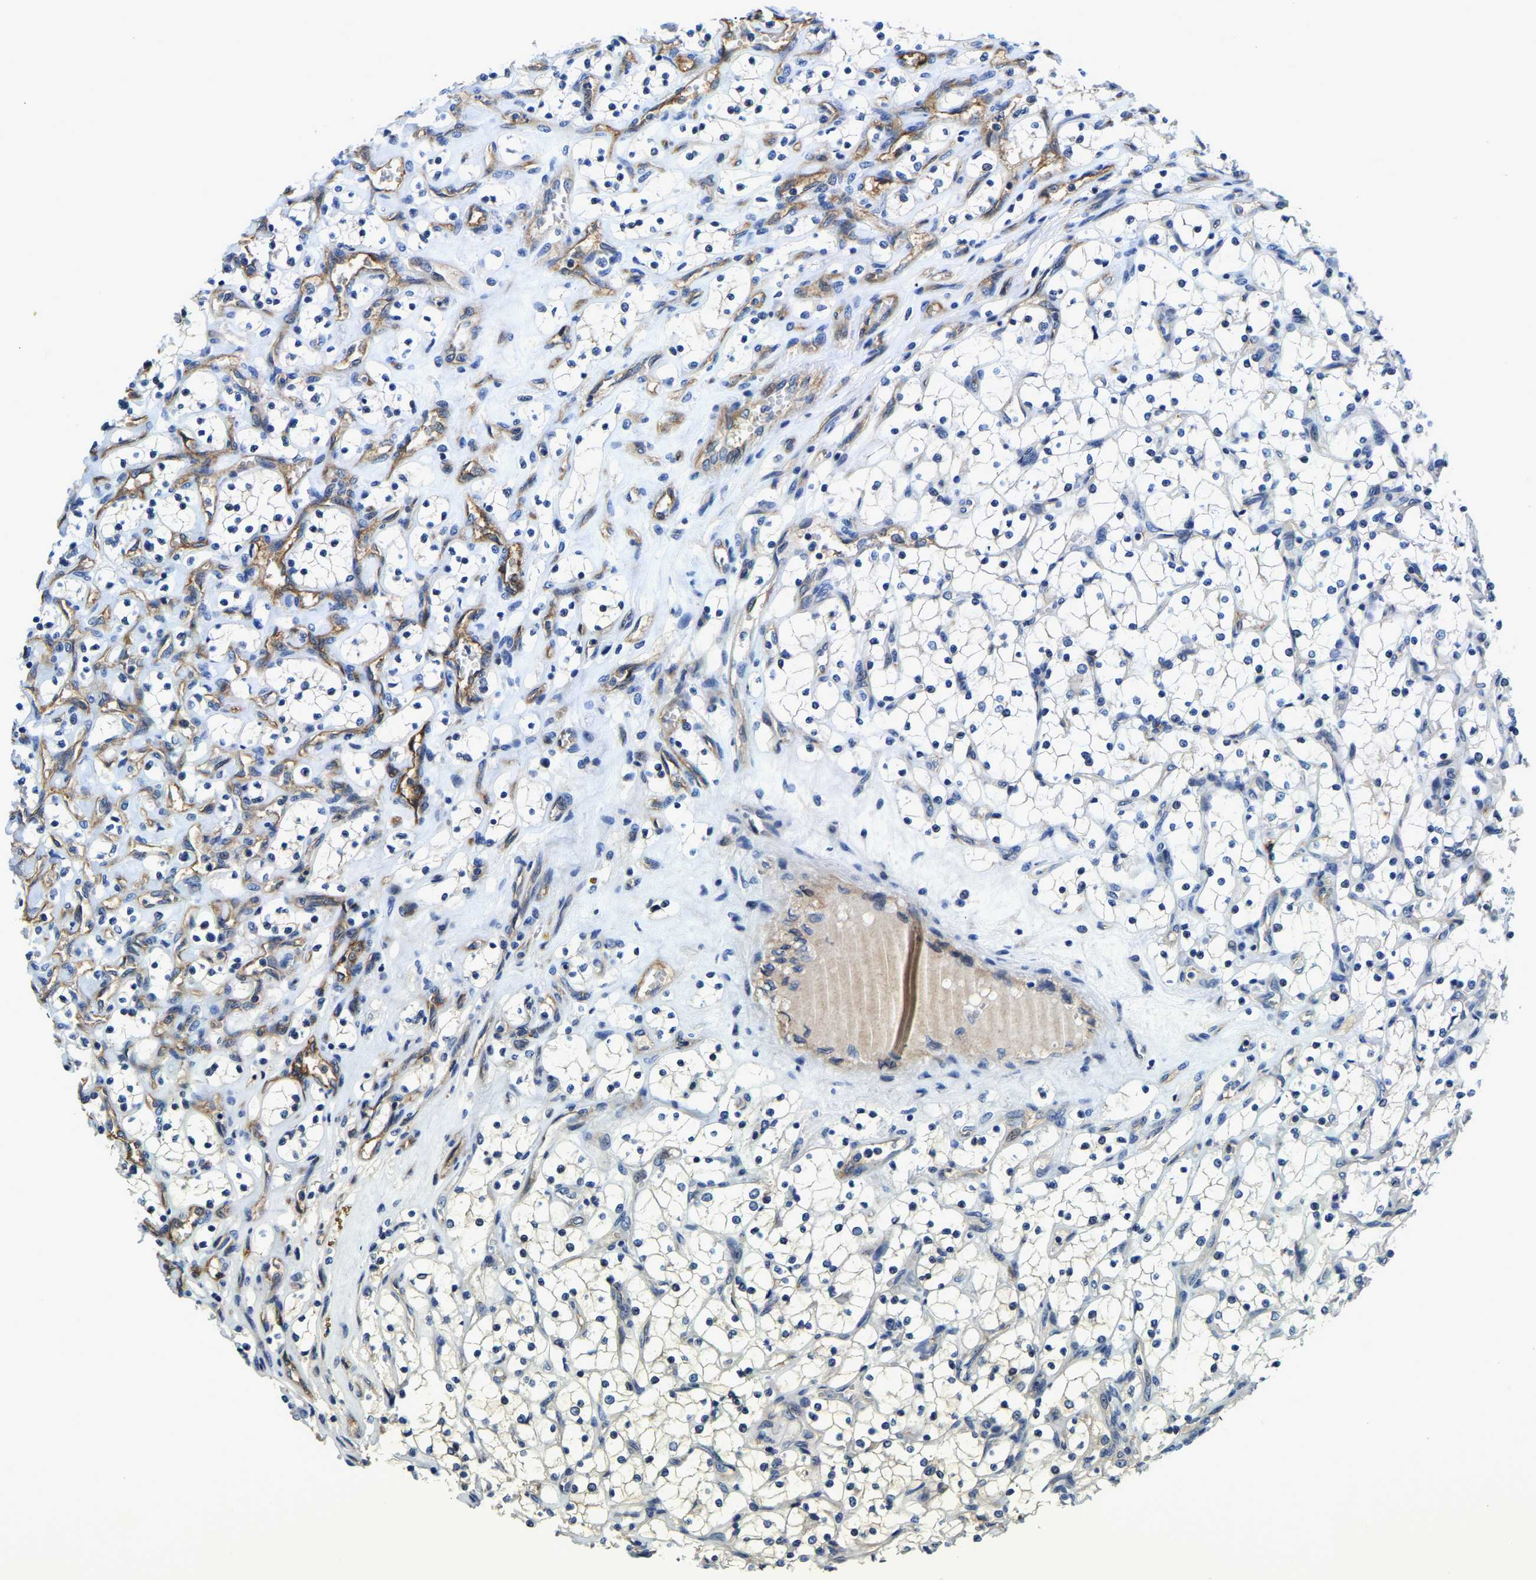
{"staining": {"intensity": "negative", "quantity": "none", "location": "none"}, "tissue": "renal cancer", "cell_type": "Tumor cells", "image_type": "cancer", "snomed": [{"axis": "morphology", "description": "Adenocarcinoma, NOS"}, {"axis": "topography", "description": "Kidney"}], "caption": "Renal cancer stained for a protein using IHC shows no expression tumor cells.", "gene": "ITGA2", "patient": {"sex": "female", "age": 69}}